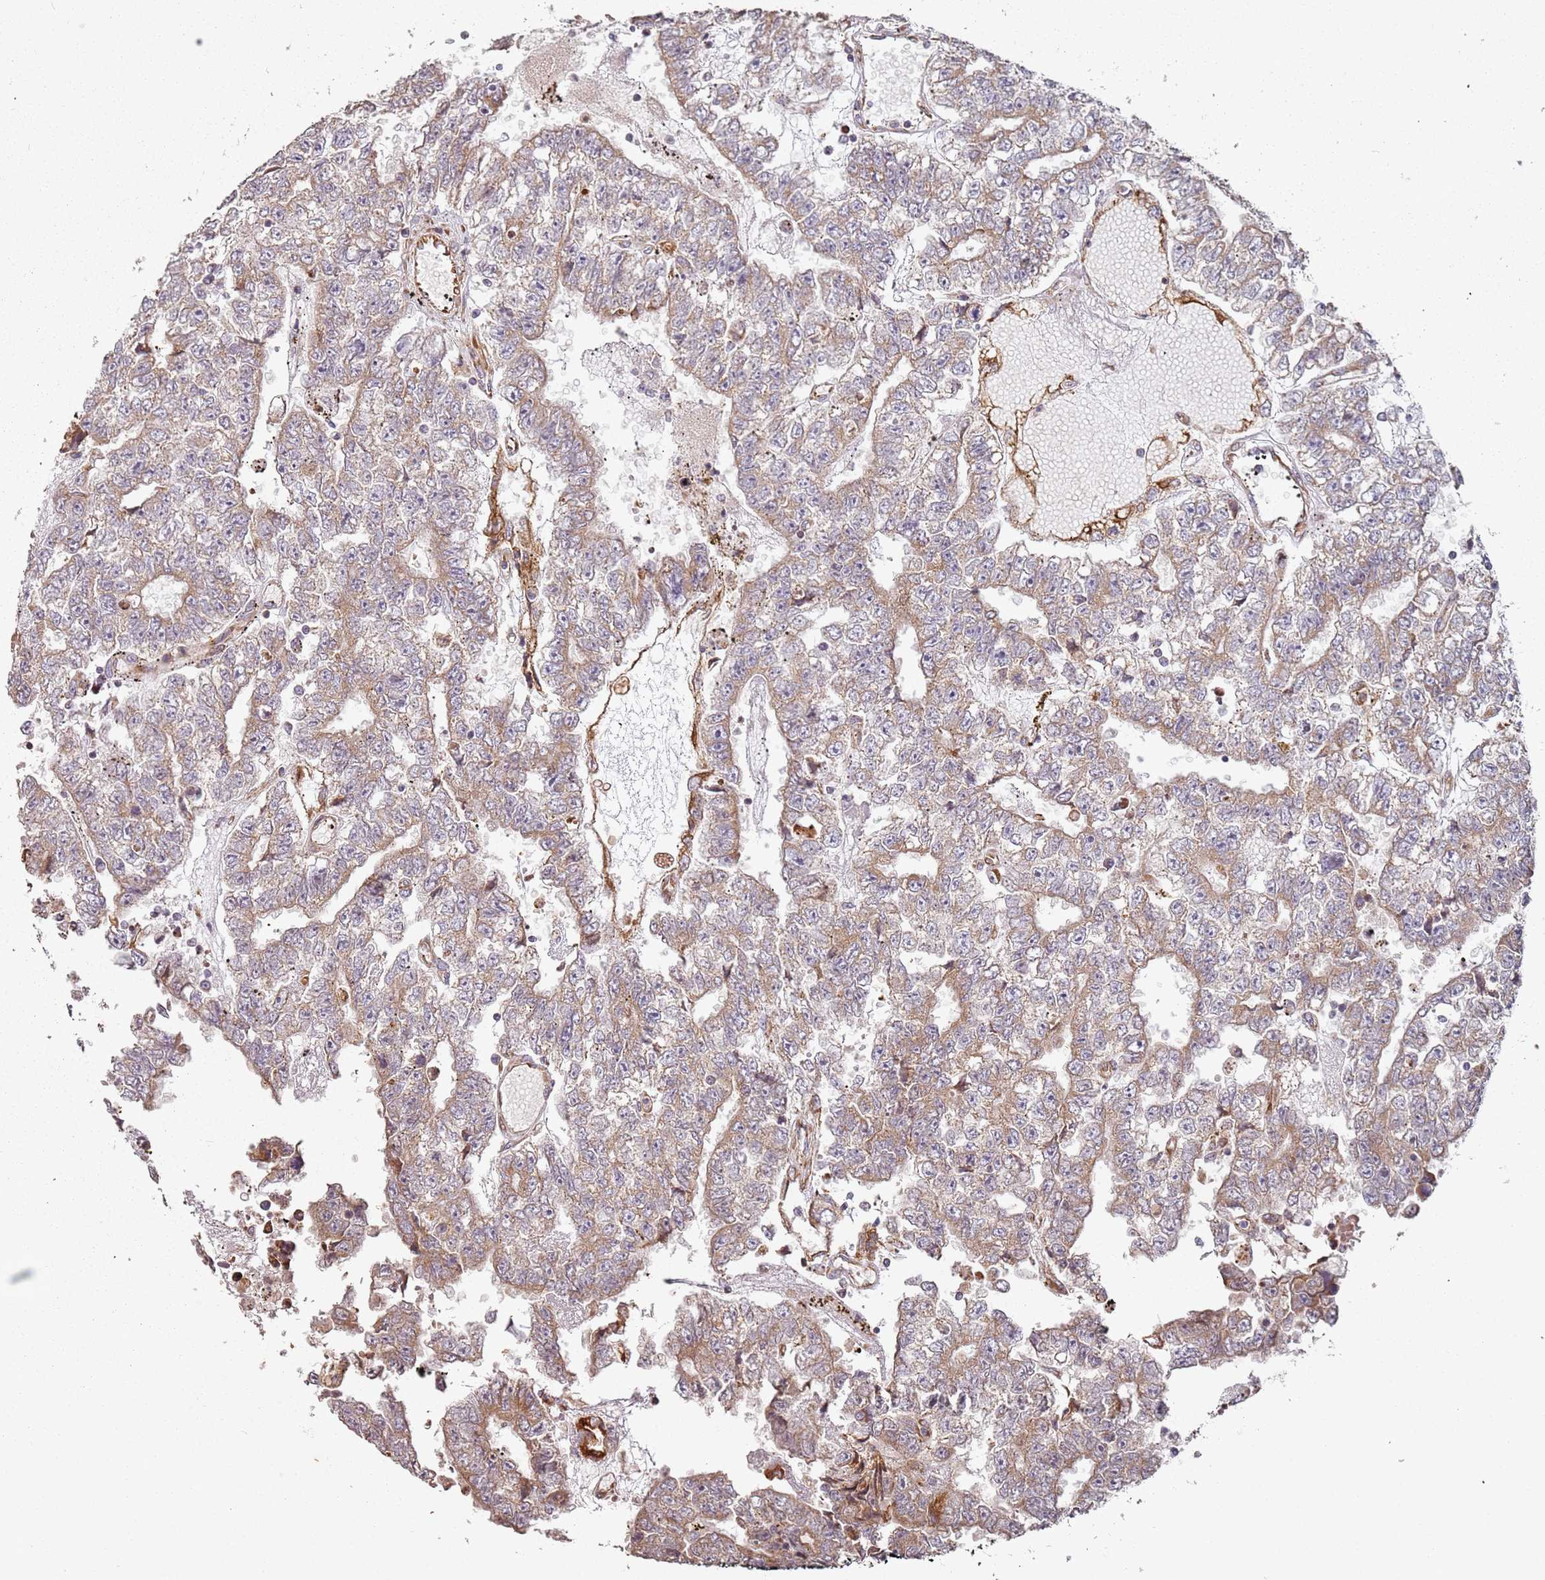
{"staining": {"intensity": "moderate", "quantity": ">75%", "location": "cytoplasmic/membranous"}, "tissue": "testis cancer", "cell_type": "Tumor cells", "image_type": "cancer", "snomed": [{"axis": "morphology", "description": "Carcinoma, Embryonal, NOS"}, {"axis": "topography", "description": "Testis"}], "caption": "Immunohistochemistry (IHC) of testis embryonal carcinoma shows medium levels of moderate cytoplasmic/membranous positivity in about >75% of tumor cells.", "gene": "ARFRP1", "patient": {"sex": "male", "age": 25}}